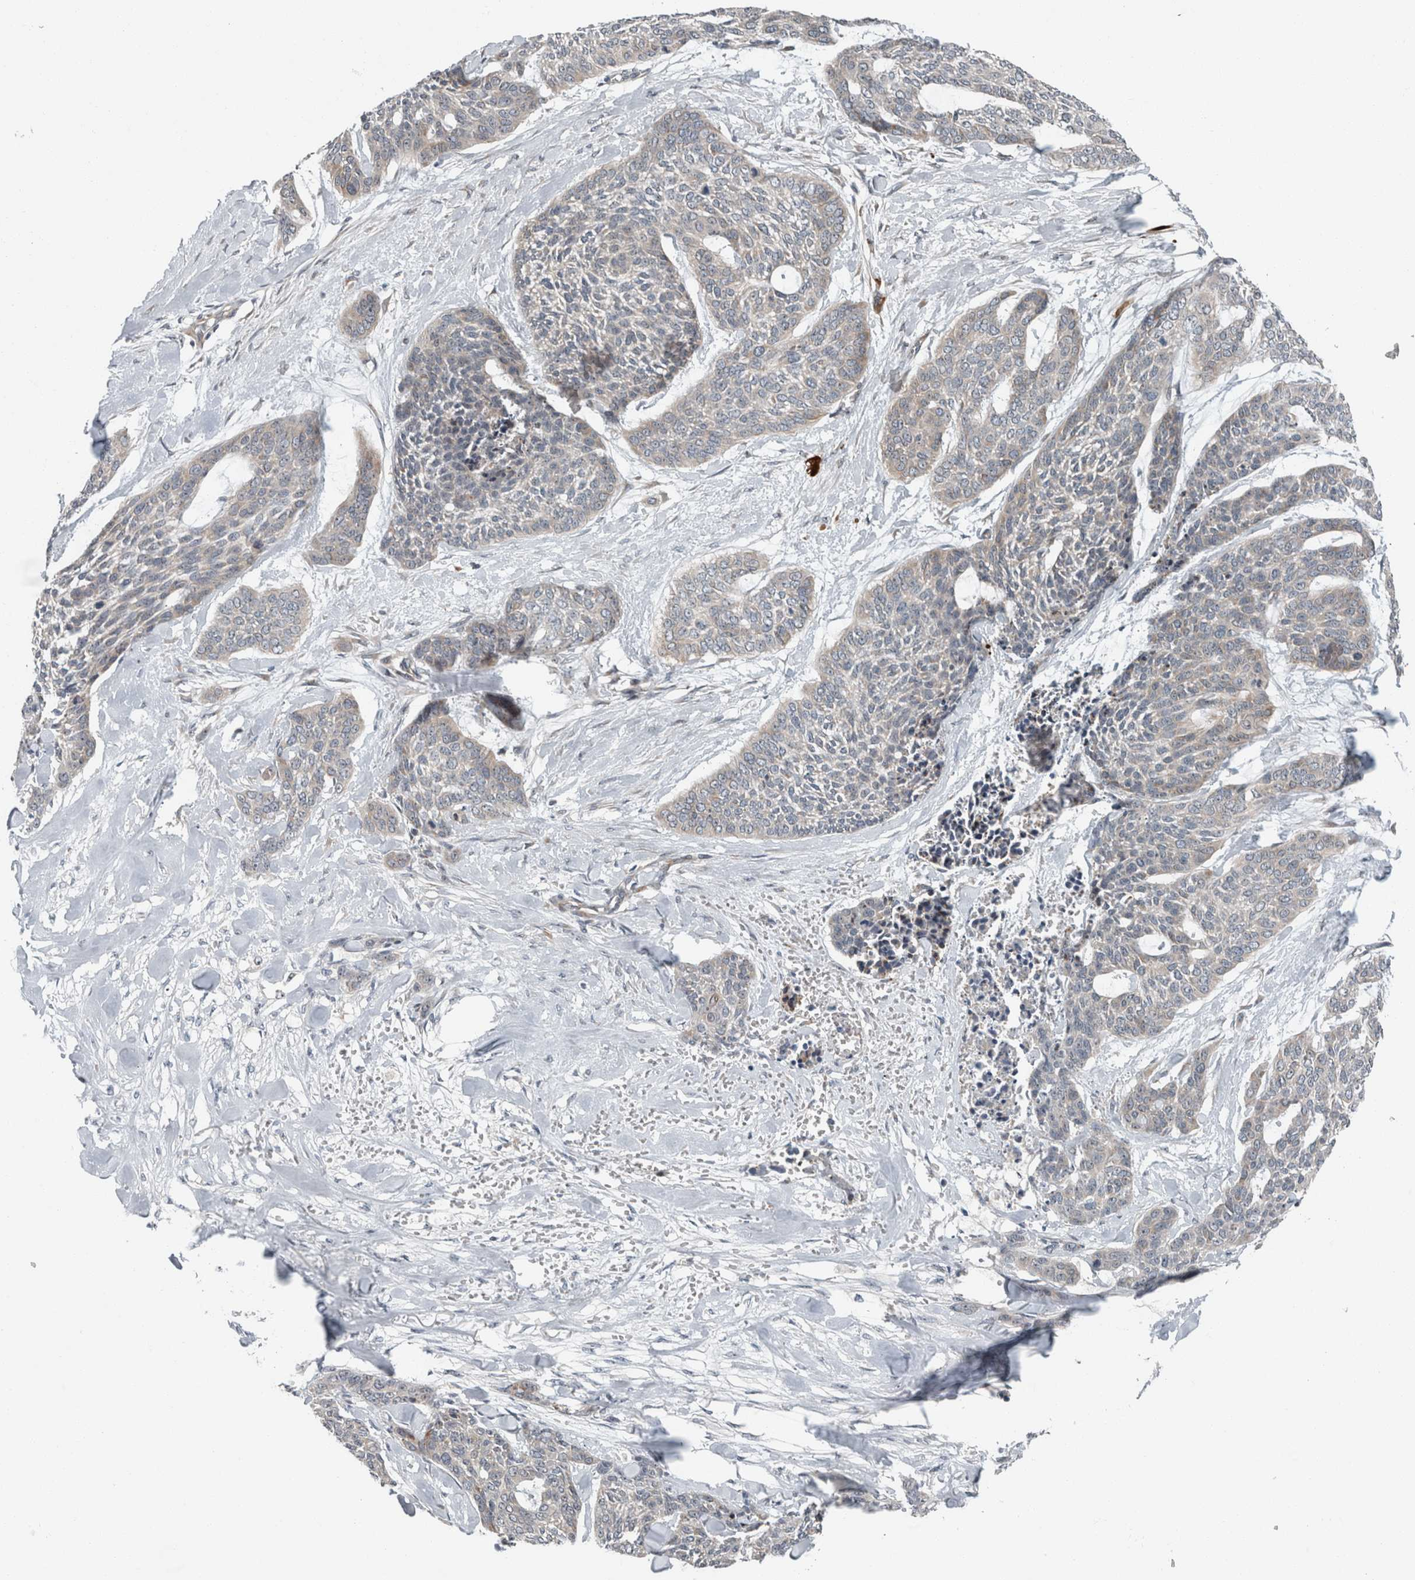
{"staining": {"intensity": "negative", "quantity": "none", "location": "none"}, "tissue": "skin cancer", "cell_type": "Tumor cells", "image_type": "cancer", "snomed": [{"axis": "morphology", "description": "Basal cell carcinoma"}, {"axis": "topography", "description": "Skin"}], "caption": "The histopathology image shows no significant positivity in tumor cells of basal cell carcinoma (skin).", "gene": "USP25", "patient": {"sex": "female", "age": 64}}